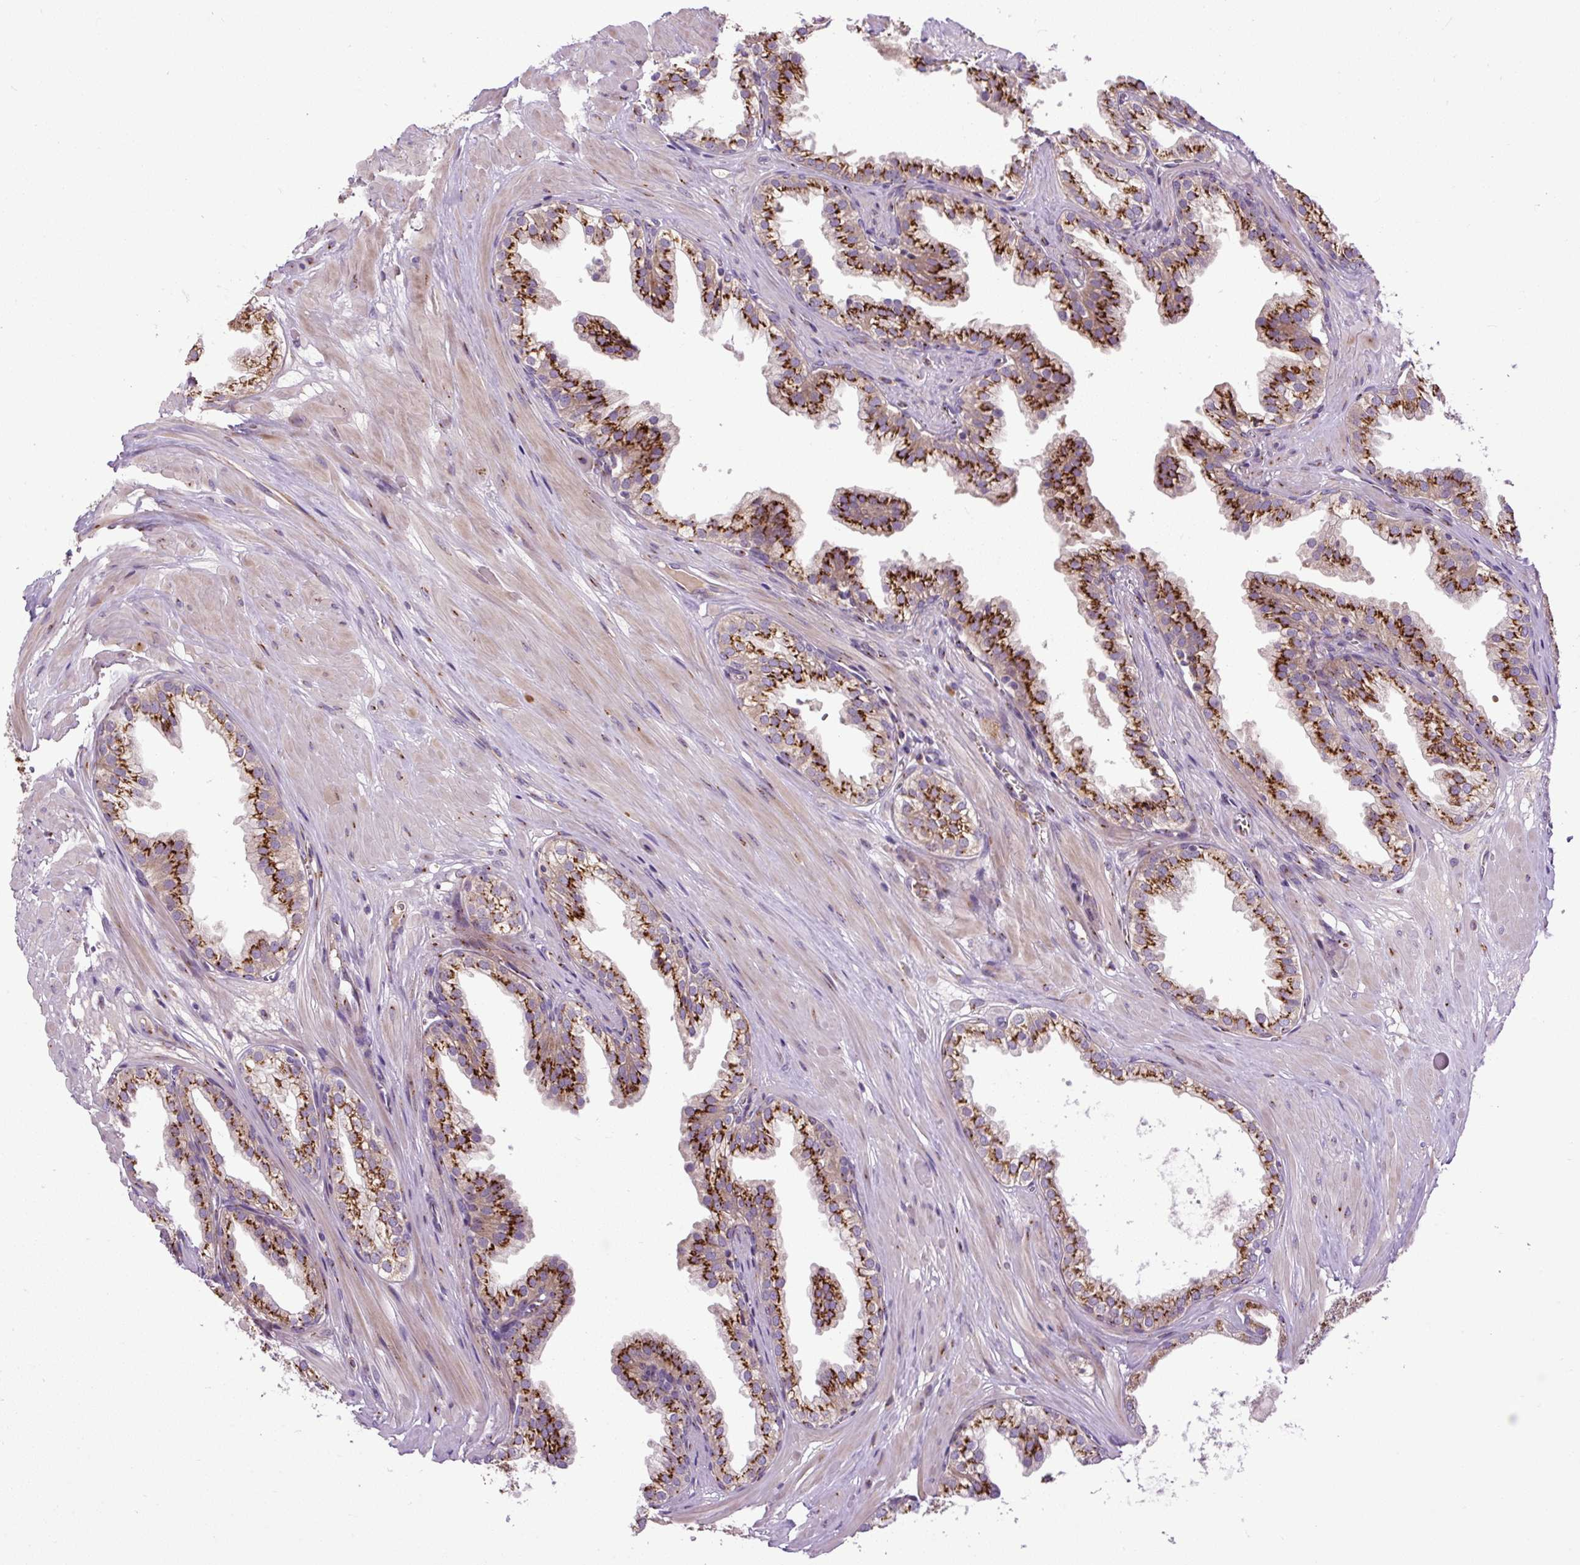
{"staining": {"intensity": "strong", "quantity": ">75%", "location": "cytoplasmic/membranous"}, "tissue": "prostate", "cell_type": "Glandular cells", "image_type": "normal", "snomed": [{"axis": "morphology", "description": "Normal tissue, NOS"}, {"axis": "topography", "description": "Prostate"}, {"axis": "topography", "description": "Peripheral nerve tissue"}], "caption": "DAB (3,3'-diaminobenzidine) immunohistochemical staining of benign prostate exhibits strong cytoplasmic/membranous protein staining in about >75% of glandular cells.", "gene": "MSMP", "patient": {"sex": "male", "age": 55}}